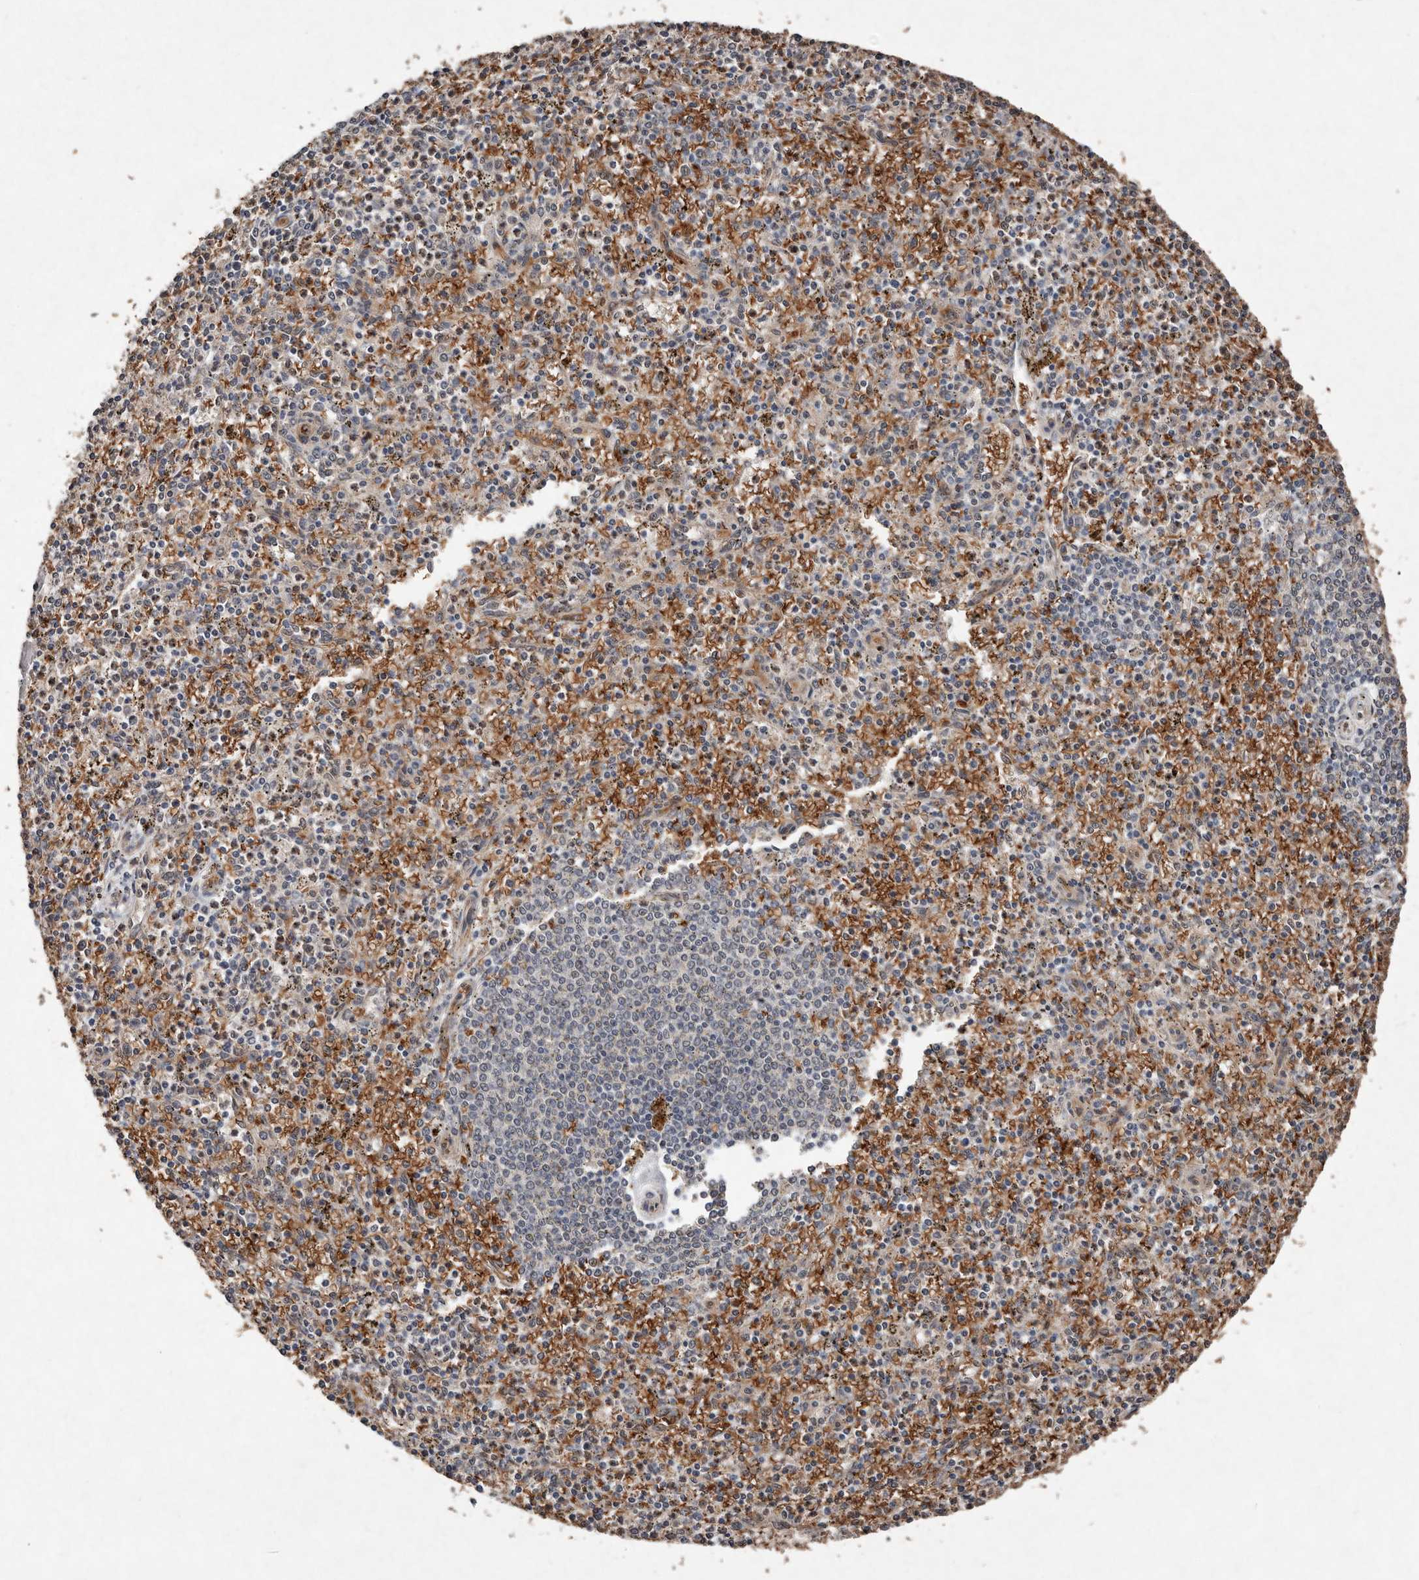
{"staining": {"intensity": "moderate", "quantity": "<25%", "location": "cytoplasmic/membranous"}, "tissue": "spleen", "cell_type": "Cells in red pulp", "image_type": "normal", "snomed": [{"axis": "morphology", "description": "Normal tissue, NOS"}, {"axis": "topography", "description": "Spleen"}], "caption": "Protein staining of benign spleen demonstrates moderate cytoplasmic/membranous staining in approximately <25% of cells in red pulp.", "gene": "DIP2C", "patient": {"sex": "male", "age": 72}}